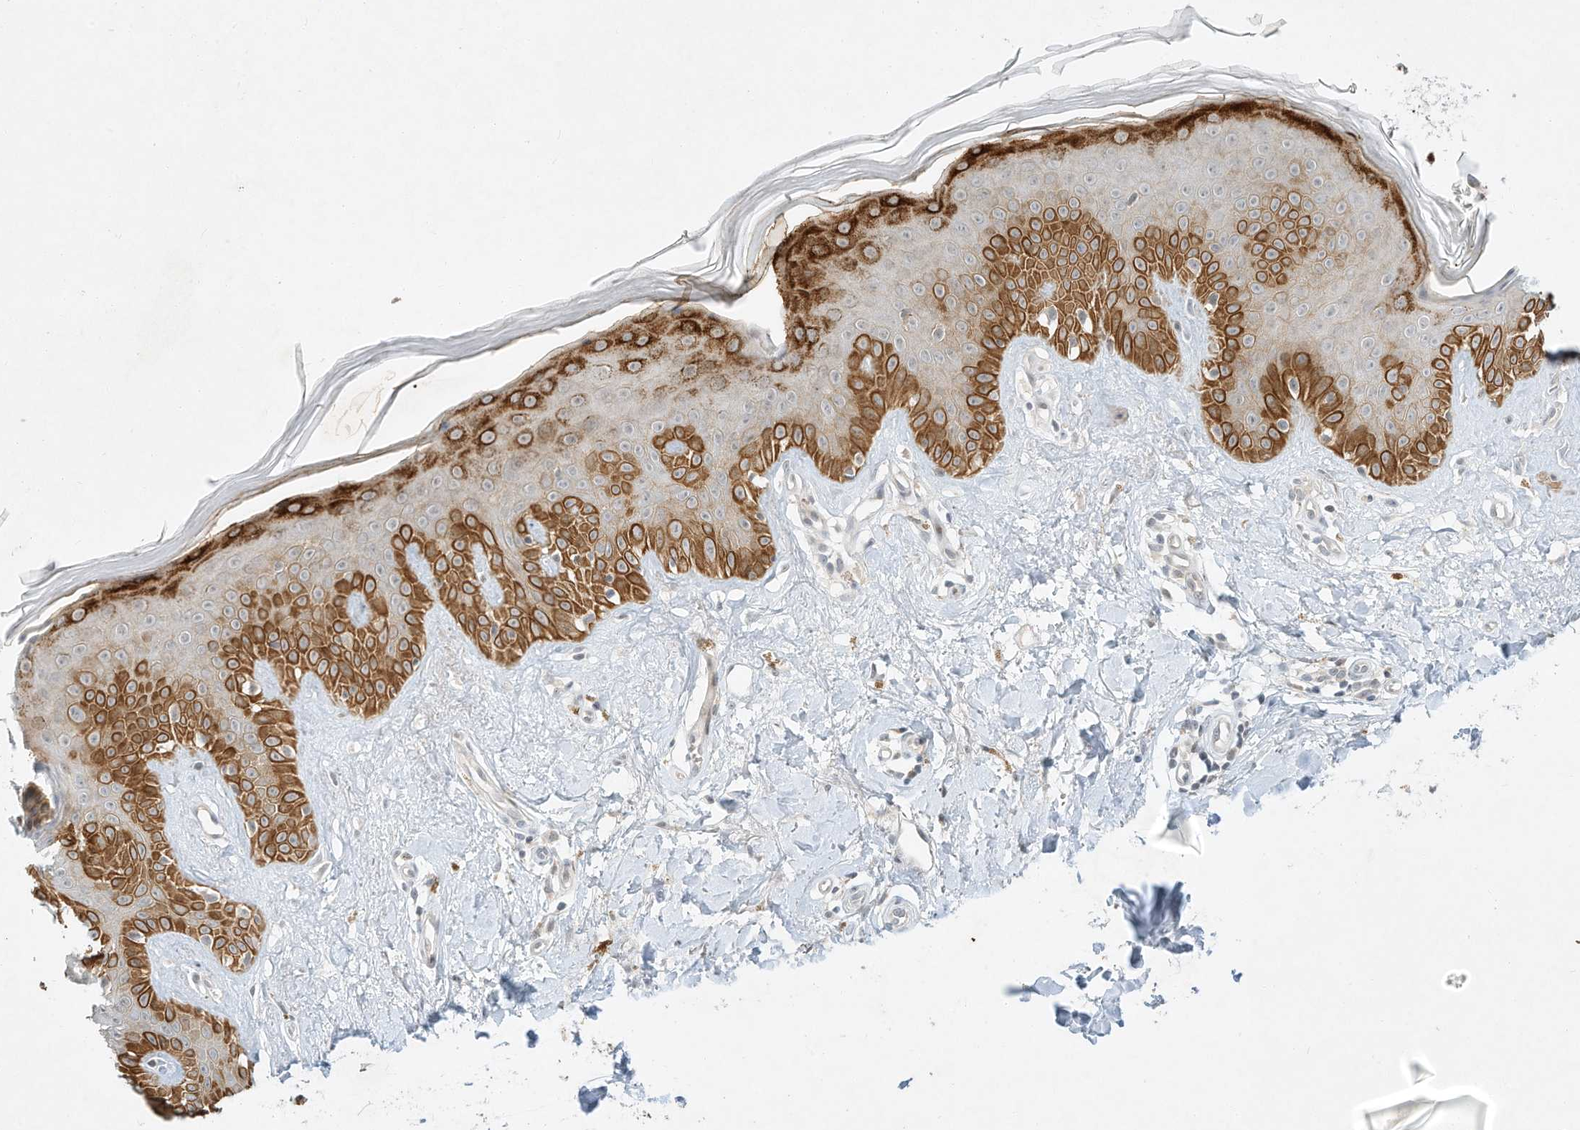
{"staining": {"intensity": "negative", "quantity": "none", "location": "none"}, "tissue": "skin", "cell_type": "Fibroblasts", "image_type": "normal", "snomed": [{"axis": "morphology", "description": "Normal tissue, NOS"}, {"axis": "topography", "description": "Skin"}], "caption": "Image shows no significant protein staining in fibroblasts of benign skin. (DAB IHC, high magnification).", "gene": "PAK6", "patient": {"sex": "female", "age": 64}}